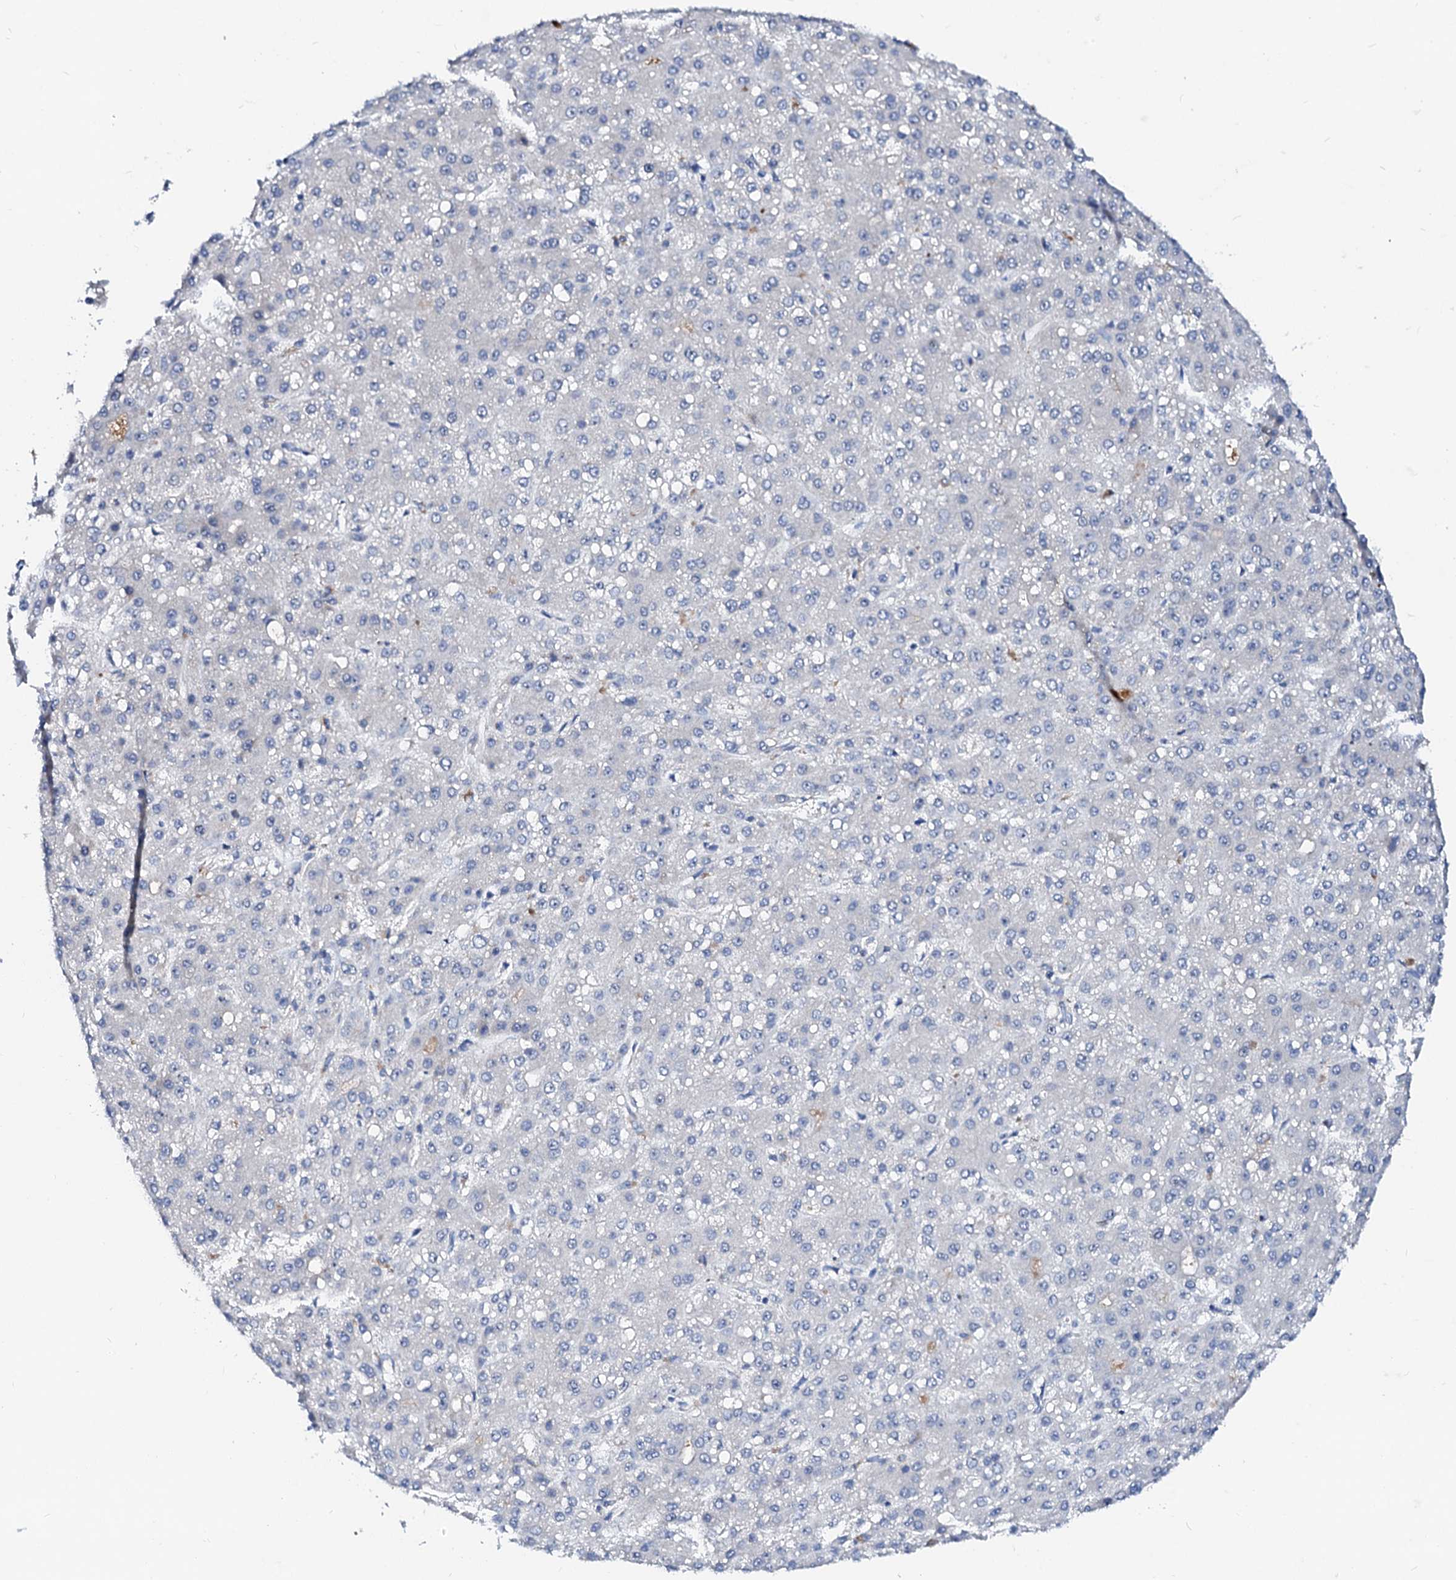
{"staining": {"intensity": "negative", "quantity": "none", "location": "none"}, "tissue": "liver cancer", "cell_type": "Tumor cells", "image_type": "cancer", "snomed": [{"axis": "morphology", "description": "Carcinoma, Hepatocellular, NOS"}, {"axis": "topography", "description": "Liver"}], "caption": "The image exhibits no staining of tumor cells in liver cancer.", "gene": "BTBD16", "patient": {"sex": "male", "age": 67}}